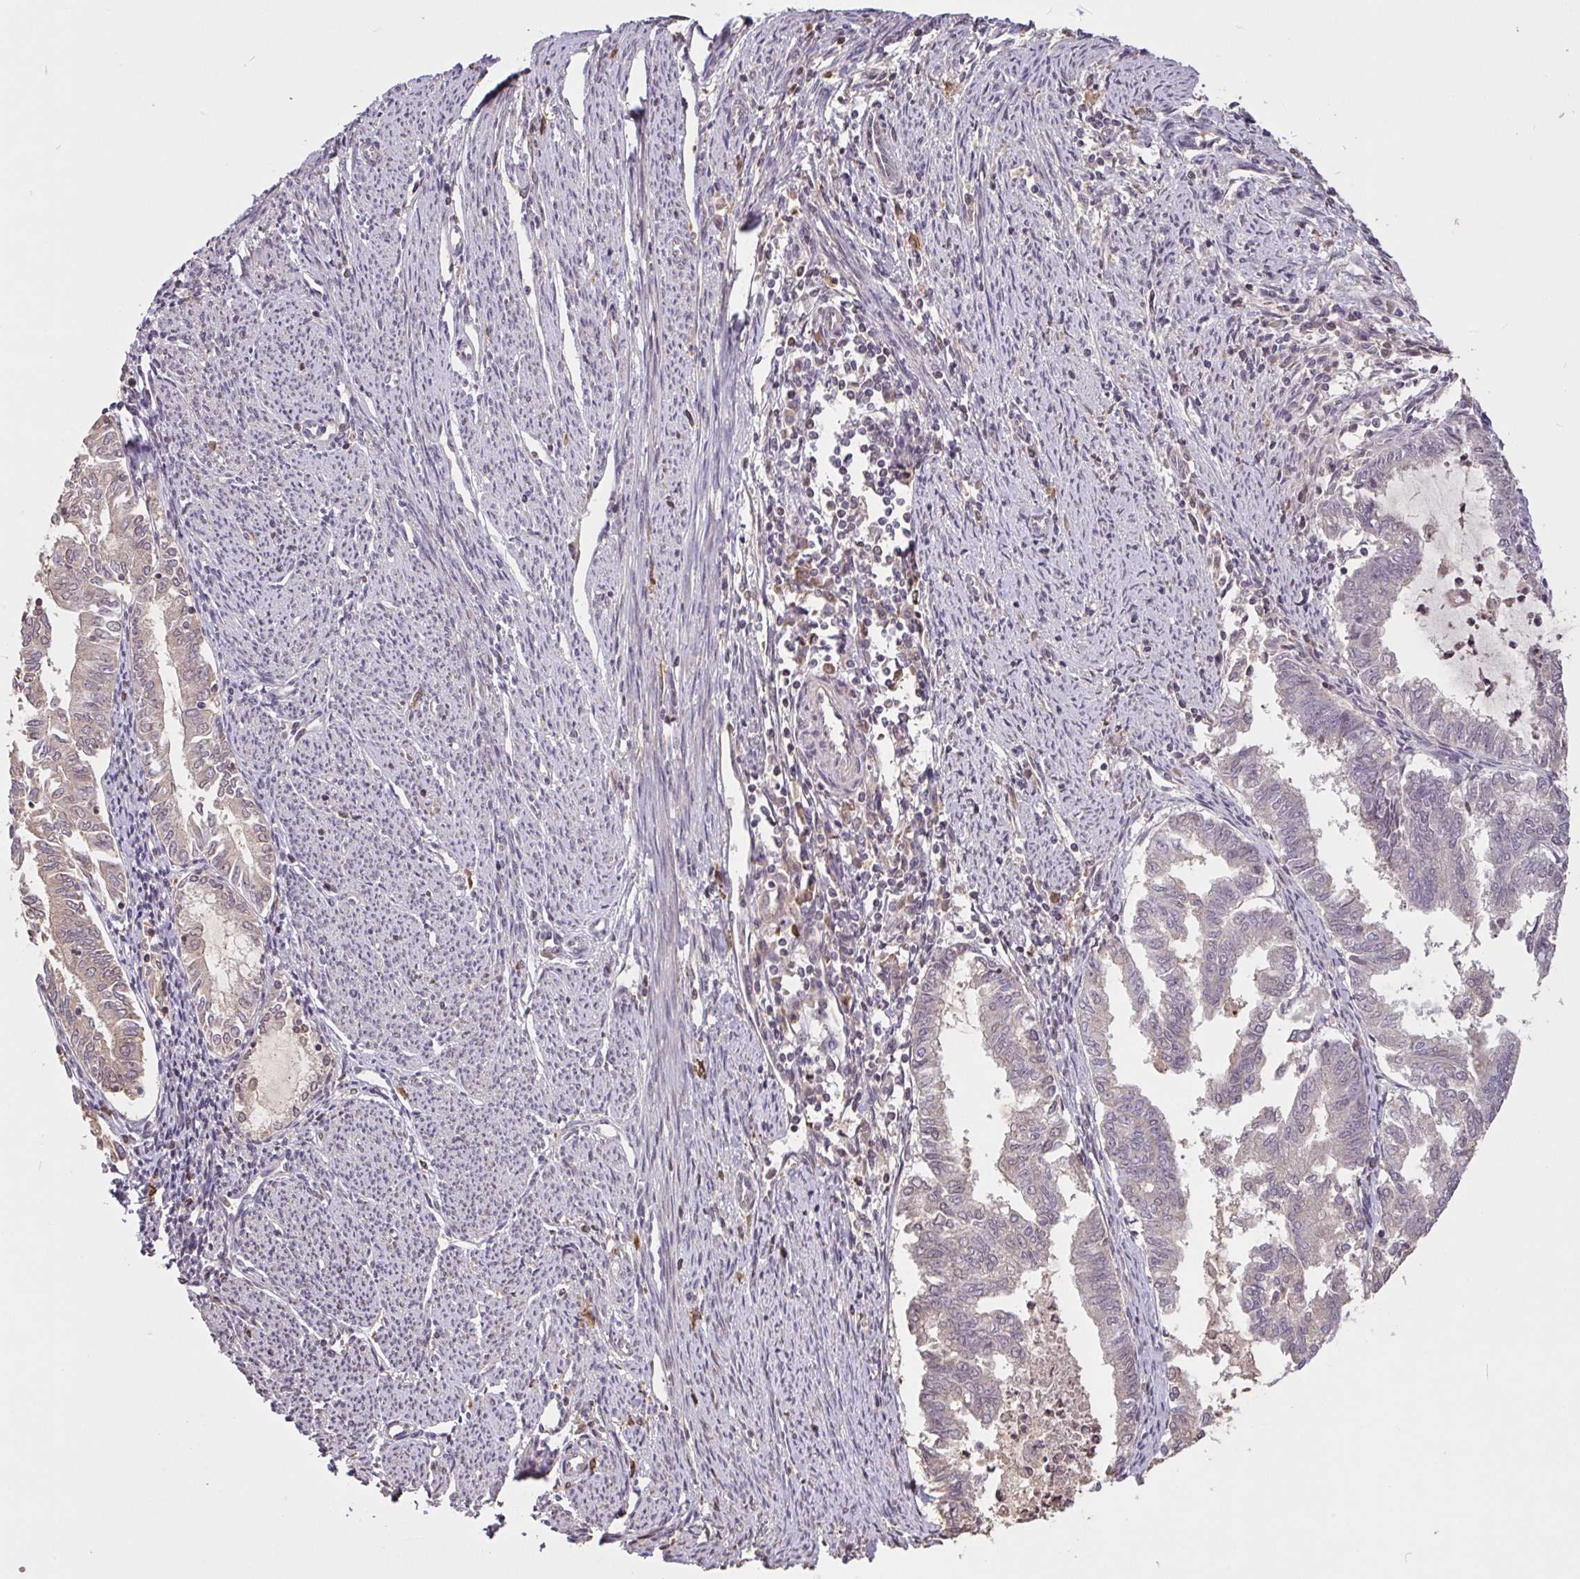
{"staining": {"intensity": "negative", "quantity": "none", "location": "none"}, "tissue": "endometrial cancer", "cell_type": "Tumor cells", "image_type": "cancer", "snomed": [{"axis": "morphology", "description": "Adenocarcinoma, NOS"}, {"axis": "topography", "description": "Endometrium"}], "caption": "A high-resolution micrograph shows immunohistochemistry staining of endometrial cancer, which demonstrates no significant expression in tumor cells.", "gene": "FCER1A", "patient": {"sex": "female", "age": 79}}